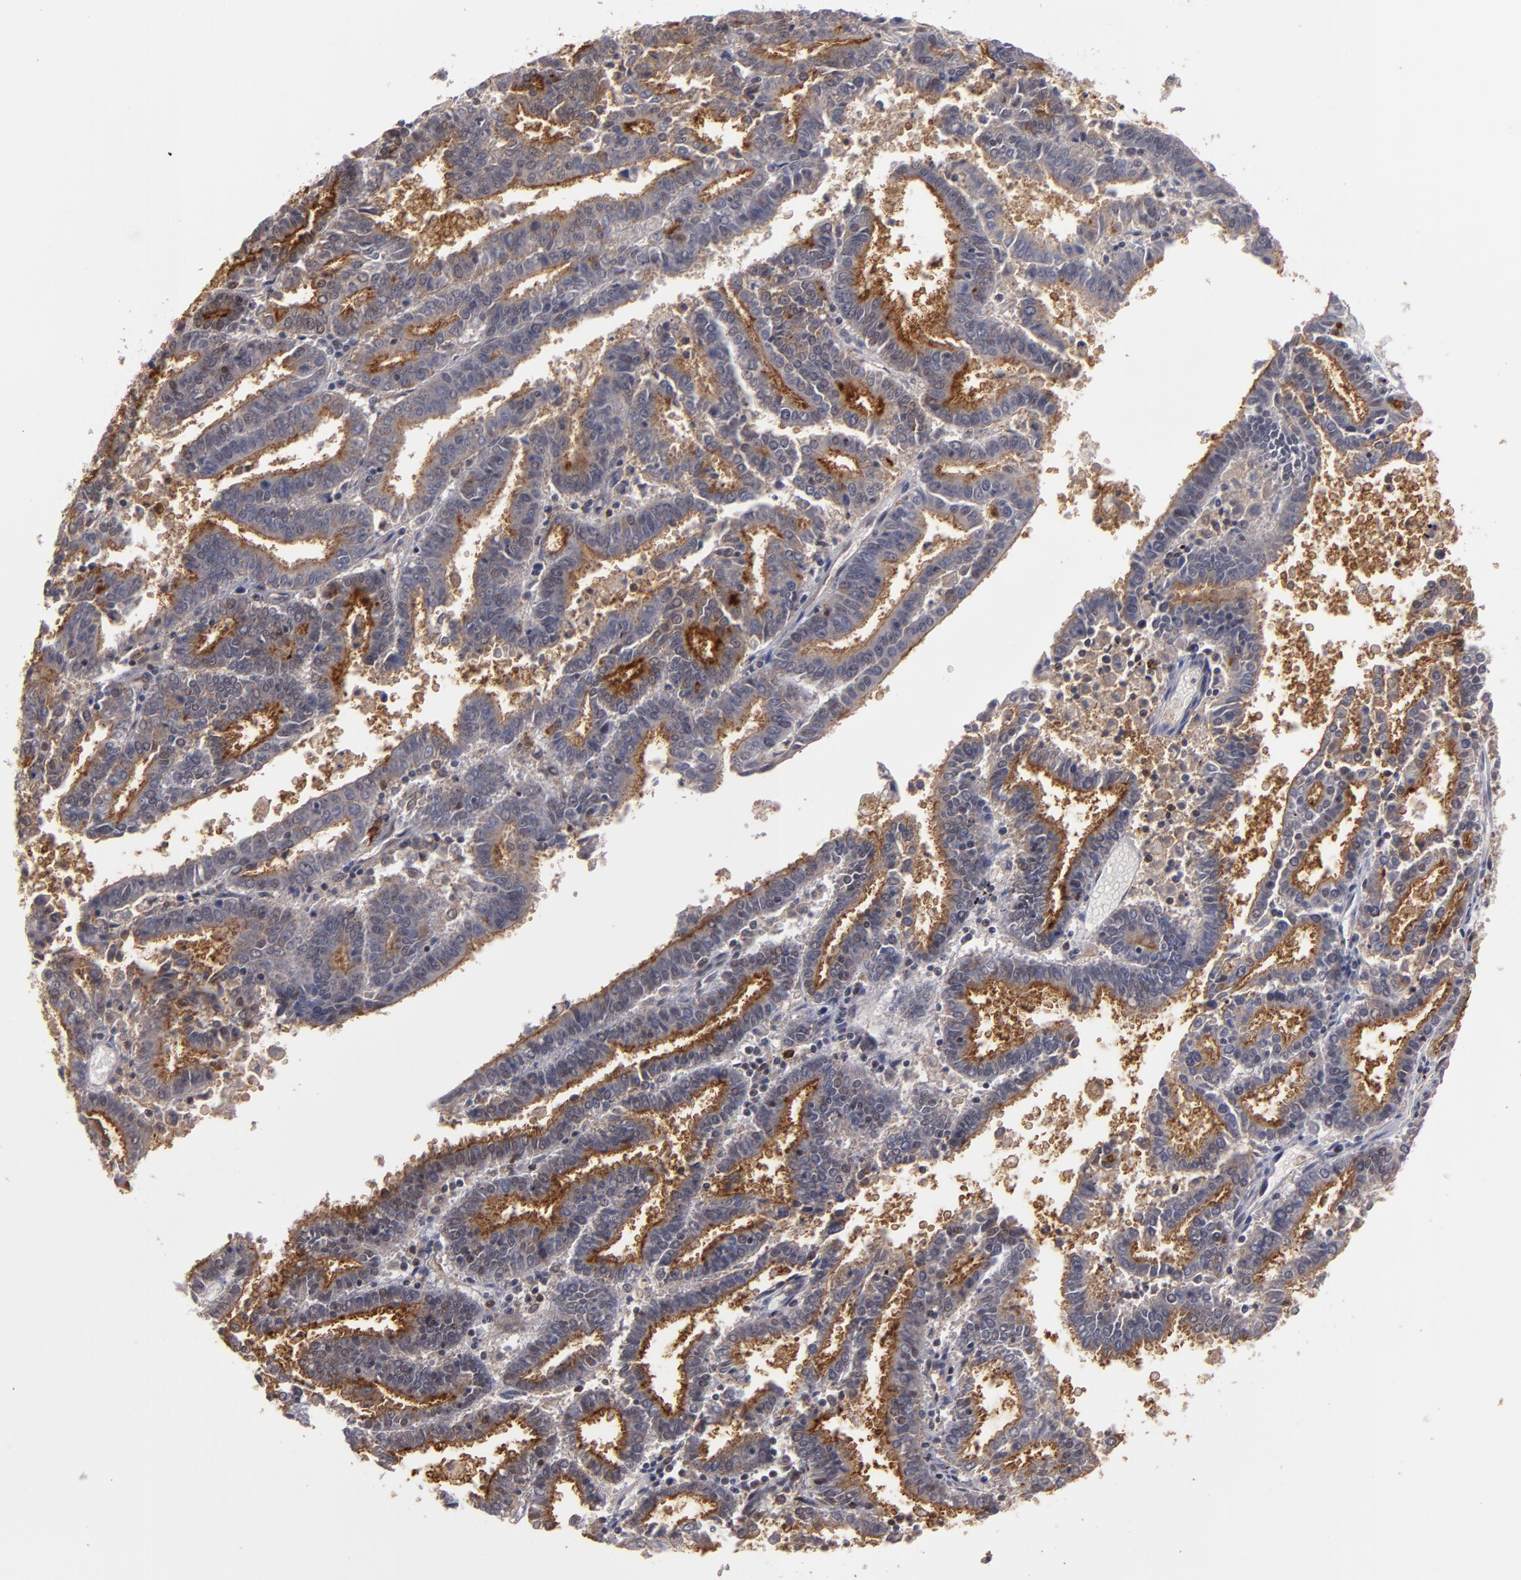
{"staining": {"intensity": "moderate", "quantity": ">75%", "location": "nuclear"}, "tissue": "endometrial cancer", "cell_type": "Tumor cells", "image_type": "cancer", "snomed": [{"axis": "morphology", "description": "Adenocarcinoma, NOS"}, {"axis": "topography", "description": "Uterus"}], "caption": "Immunohistochemistry (IHC) staining of endometrial adenocarcinoma, which reveals medium levels of moderate nuclear expression in approximately >75% of tumor cells indicating moderate nuclear protein positivity. The staining was performed using DAB (3,3'-diaminobenzidine) (brown) for protein detection and nuclei were counterstained in hematoxylin (blue).", "gene": "STX3", "patient": {"sex": "female", "age": 83}}